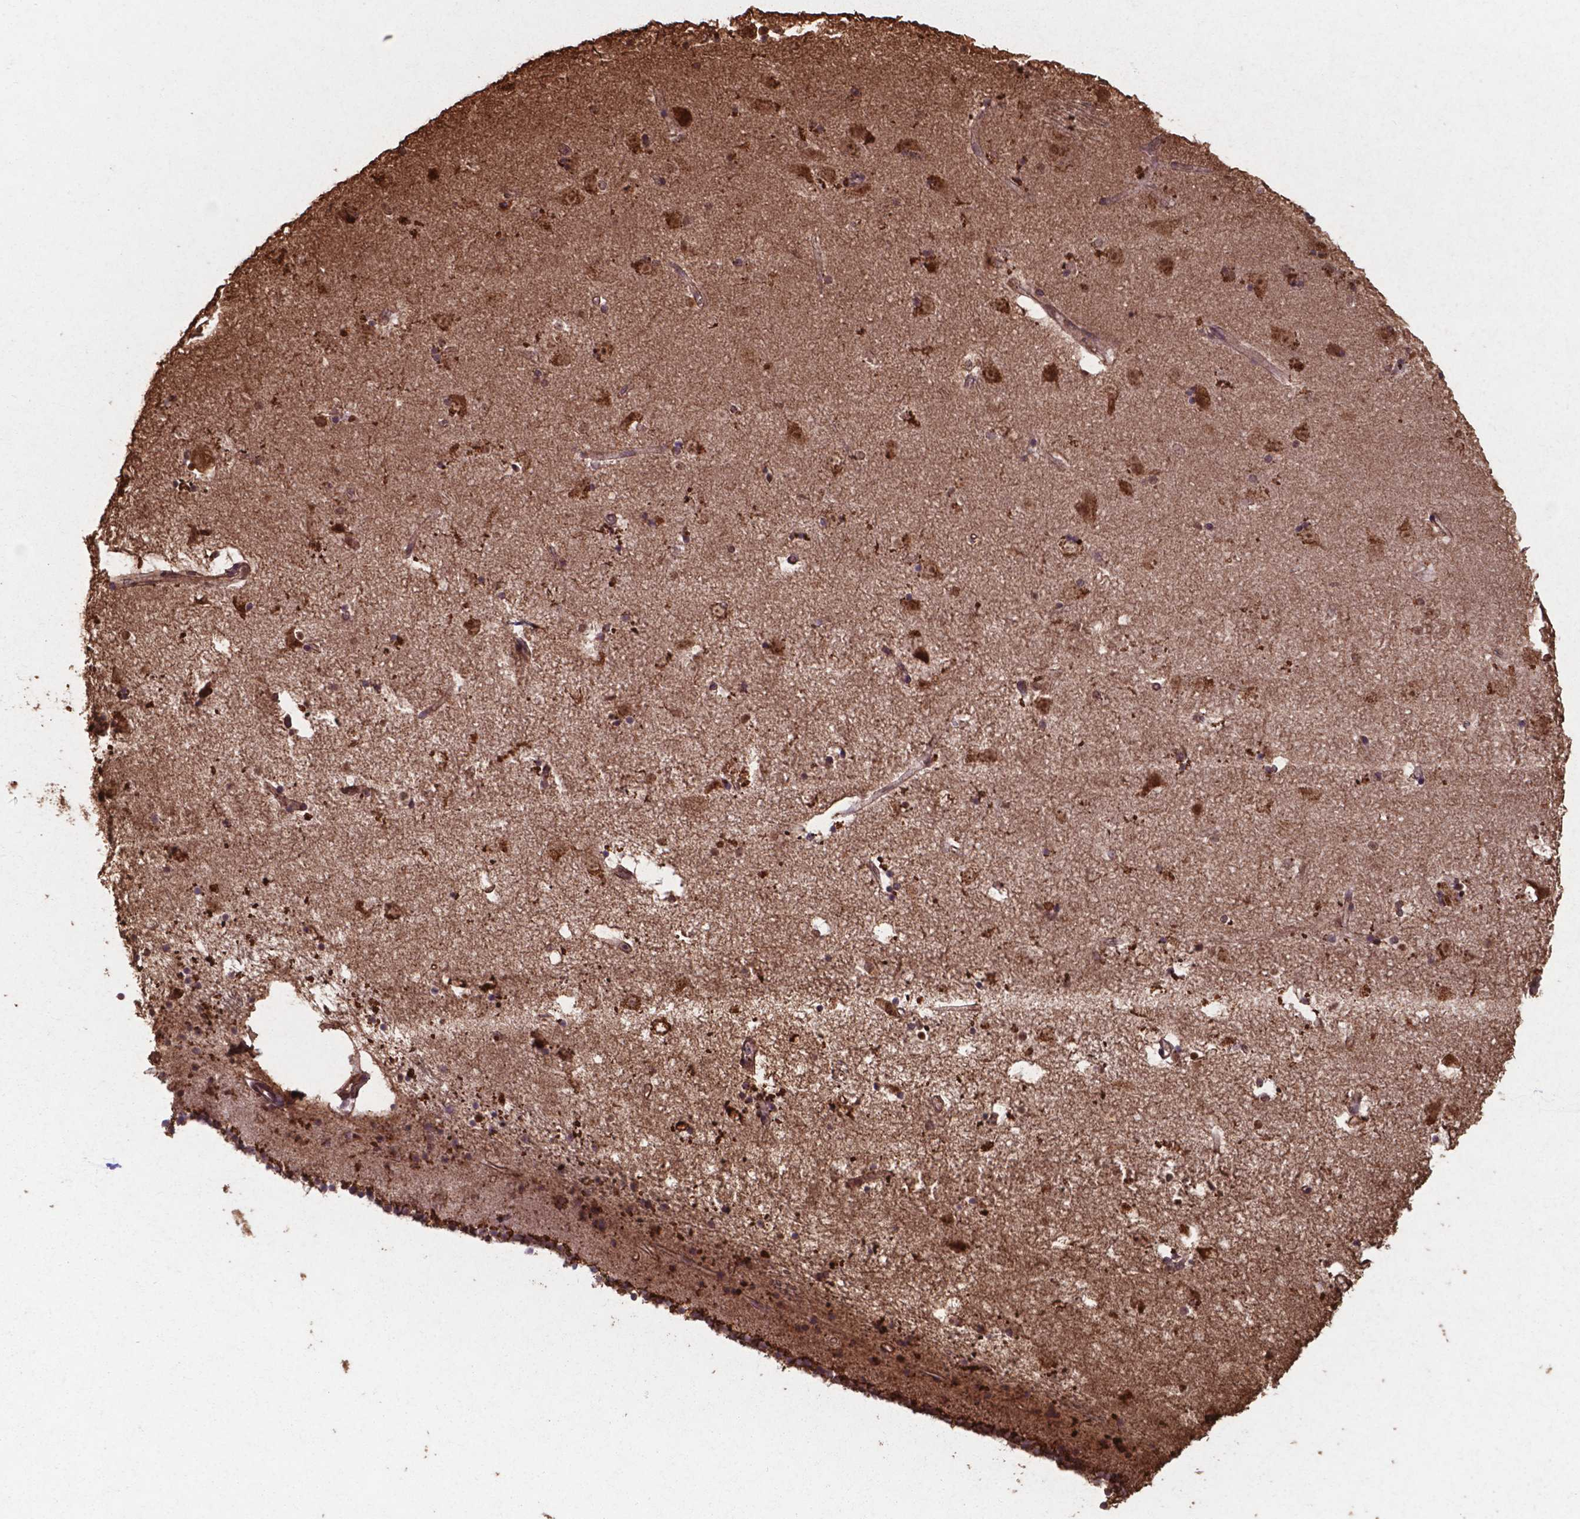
{"staining": {"intensity": "moderate", "quantity": "25%-75%", "location": "cytoplasmic/membranous,nuclear"}, "tissue": "caudate", "cell_type": "Glial cells", "image_type": "normal", "snomed": [{"axis": "morphology", "description": "Normal tissue, NOS"}, {"axis": "topography", "description": "Lateral ventricle wall"}], "caption": "This histopathology image shows IHC staining of normal human caudate, with medium moderate cytoplasmic/membranous,nuclear staining in approximately 25%-75% of glial cells.", "gene": "CHP2", "patient": {"sex": "female", "age": 71}}